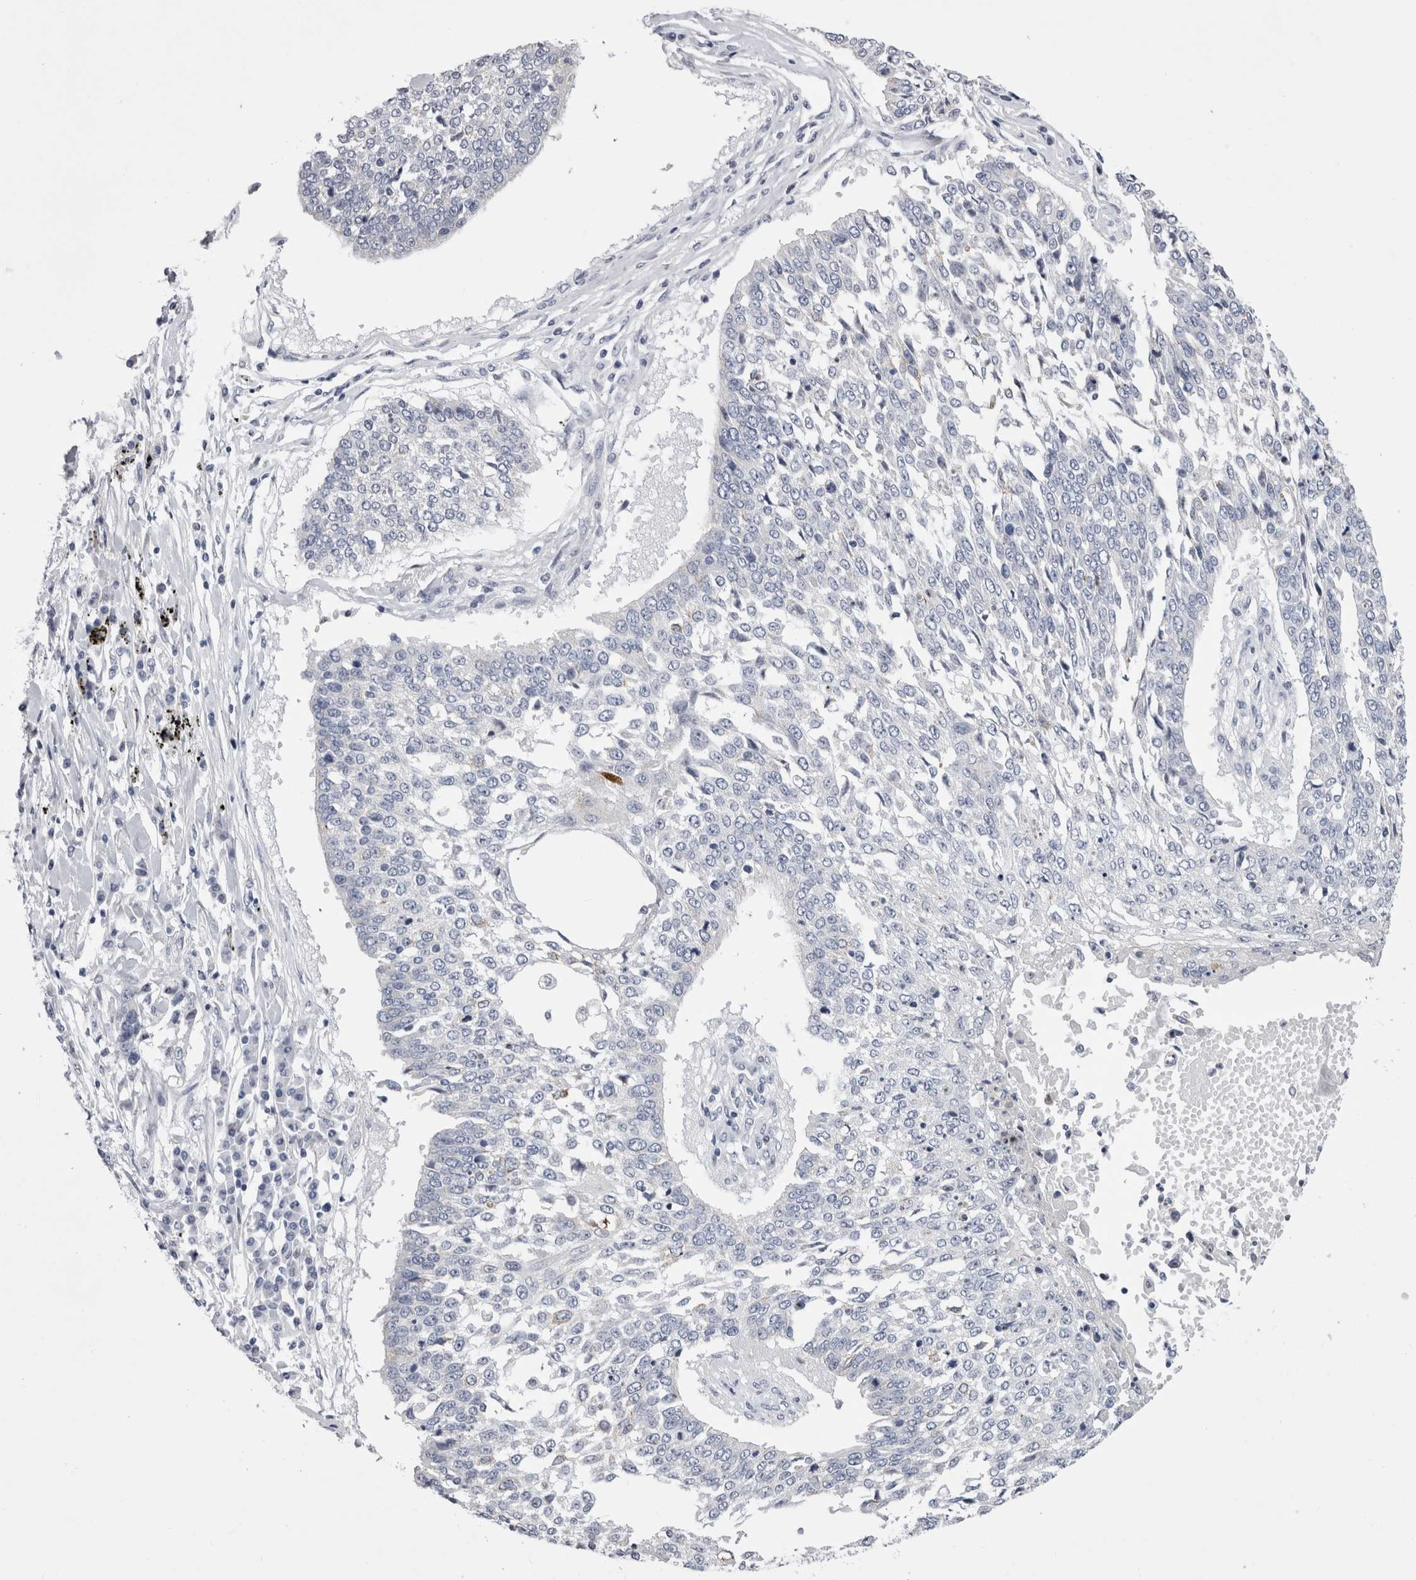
{"staining": {"intensity": "negative", "quantity": "none", "location": "none"}, "tissue": "lung cancer", "cell_type": "Tumor cells", "image_type": "cancer", "snomed": [{"axis": "morphology", "description": "Normal tissue, NOS"}, {"axis": "morphology", "description": "Squamous cell carcinoma, NOS"}, {"axis": "topography", "description": "Cartilage tissue"}, {"axis": "topography", "description": "Bronchus"}, {"axis": "topography", "description": "Lung"}, {"axis": "topography", "description": "Peripheral nerve tissue"}], "caption": "An immunohistochemistry histopathology image of squamous cell carcinoma (lung) is shown. There is no staining in tumor cells of squamous cell carcinoma (lung).", "gene": "PWP2", "patient": {"sex": "female", "age": 49}}